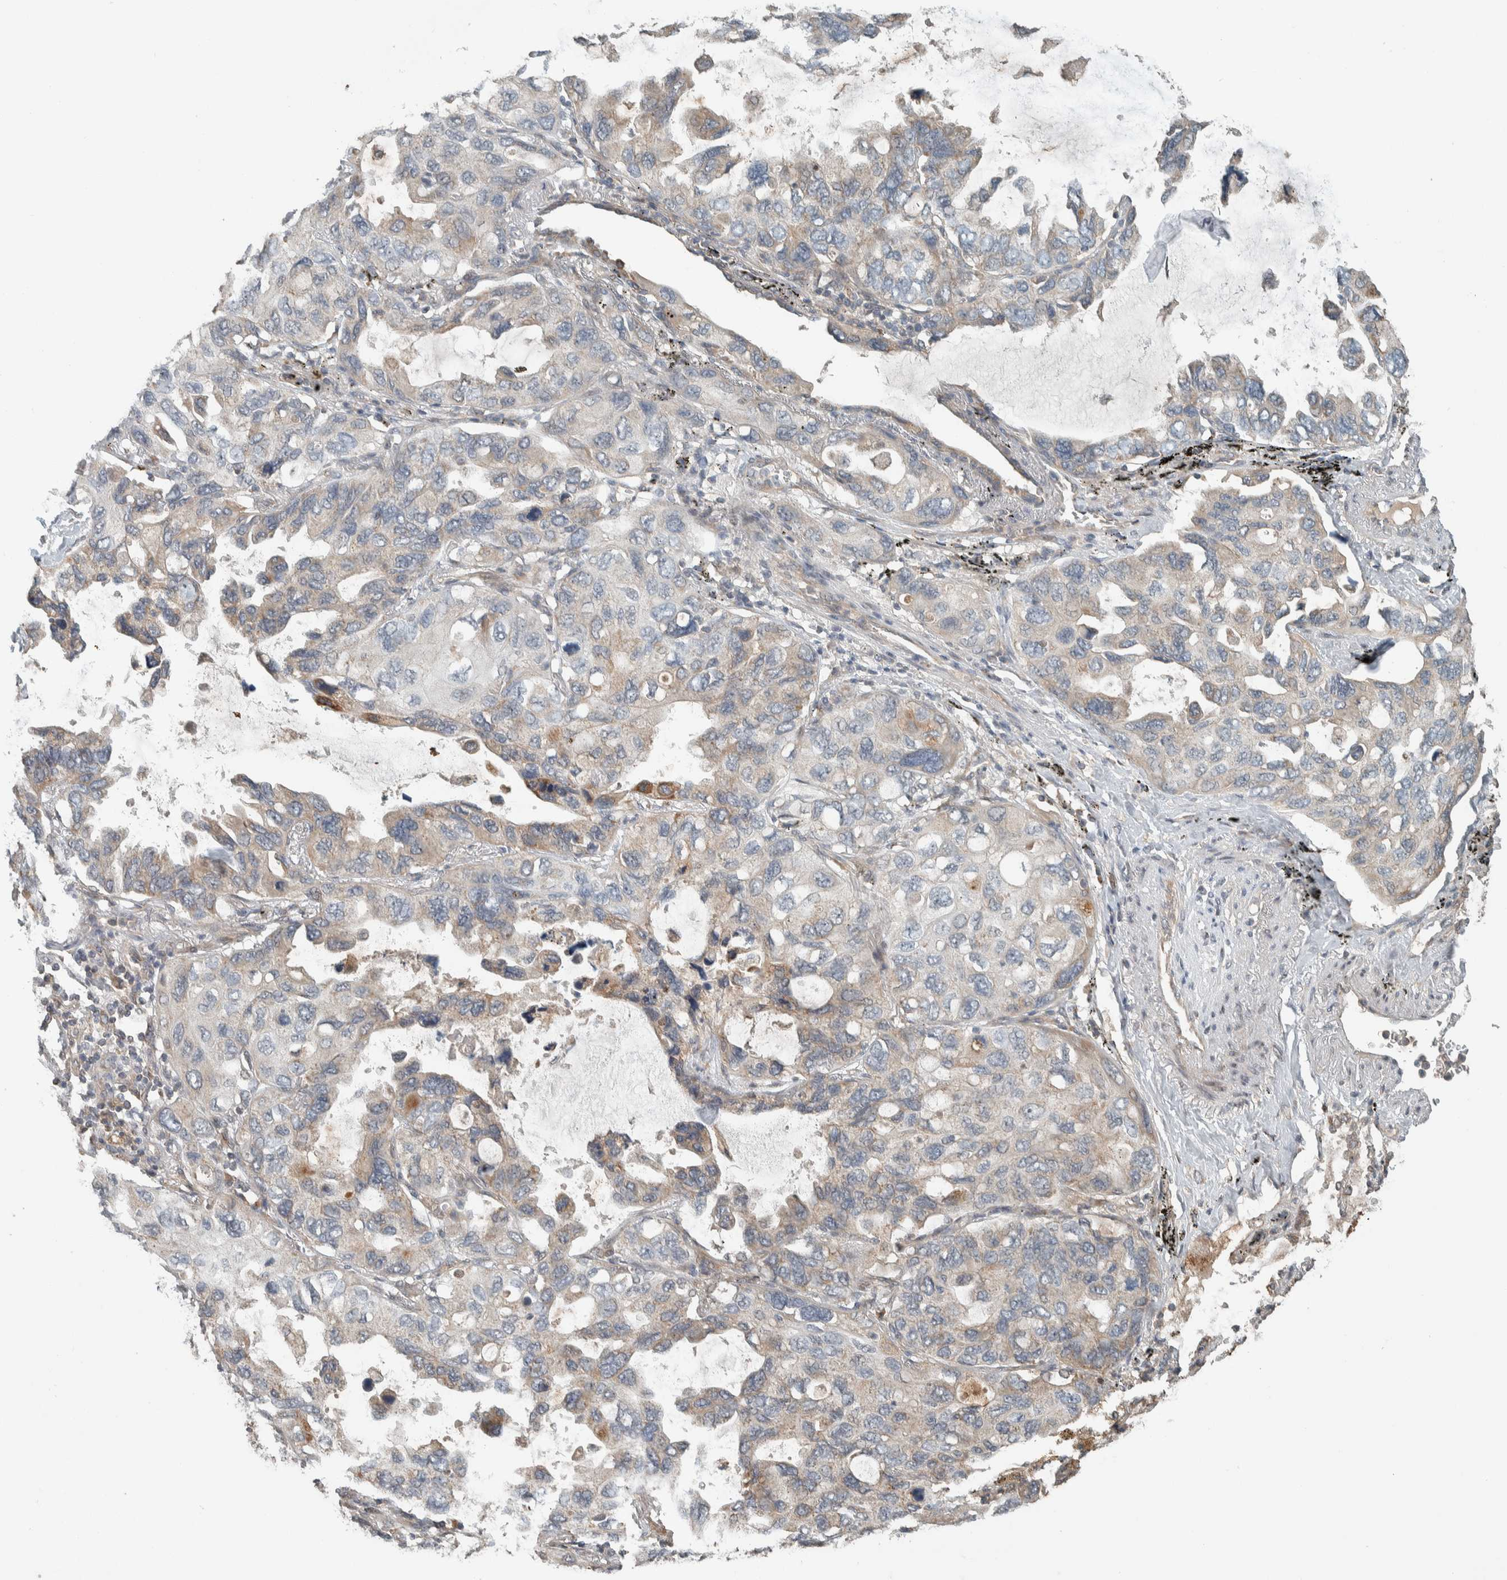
{"staining": {"intensity": "weak", "quantity": "<25%", "location": "cytoplasmic/membranous"}, "tissue": "lung cancer", "cell_type": "Tumor cells", "image_type": "cancer", "snomed": [{"axis": "morphology", "description": "Squamous cell carcinoma, NOS"}, {"axis": "topography", "description": "Lung"}], "caption": "The IHC histopathology image has no significant staining in tumor cells of lung cancer tissue.", "gene": "NBR1", "patient": {"sex": "female", "age": 73}}